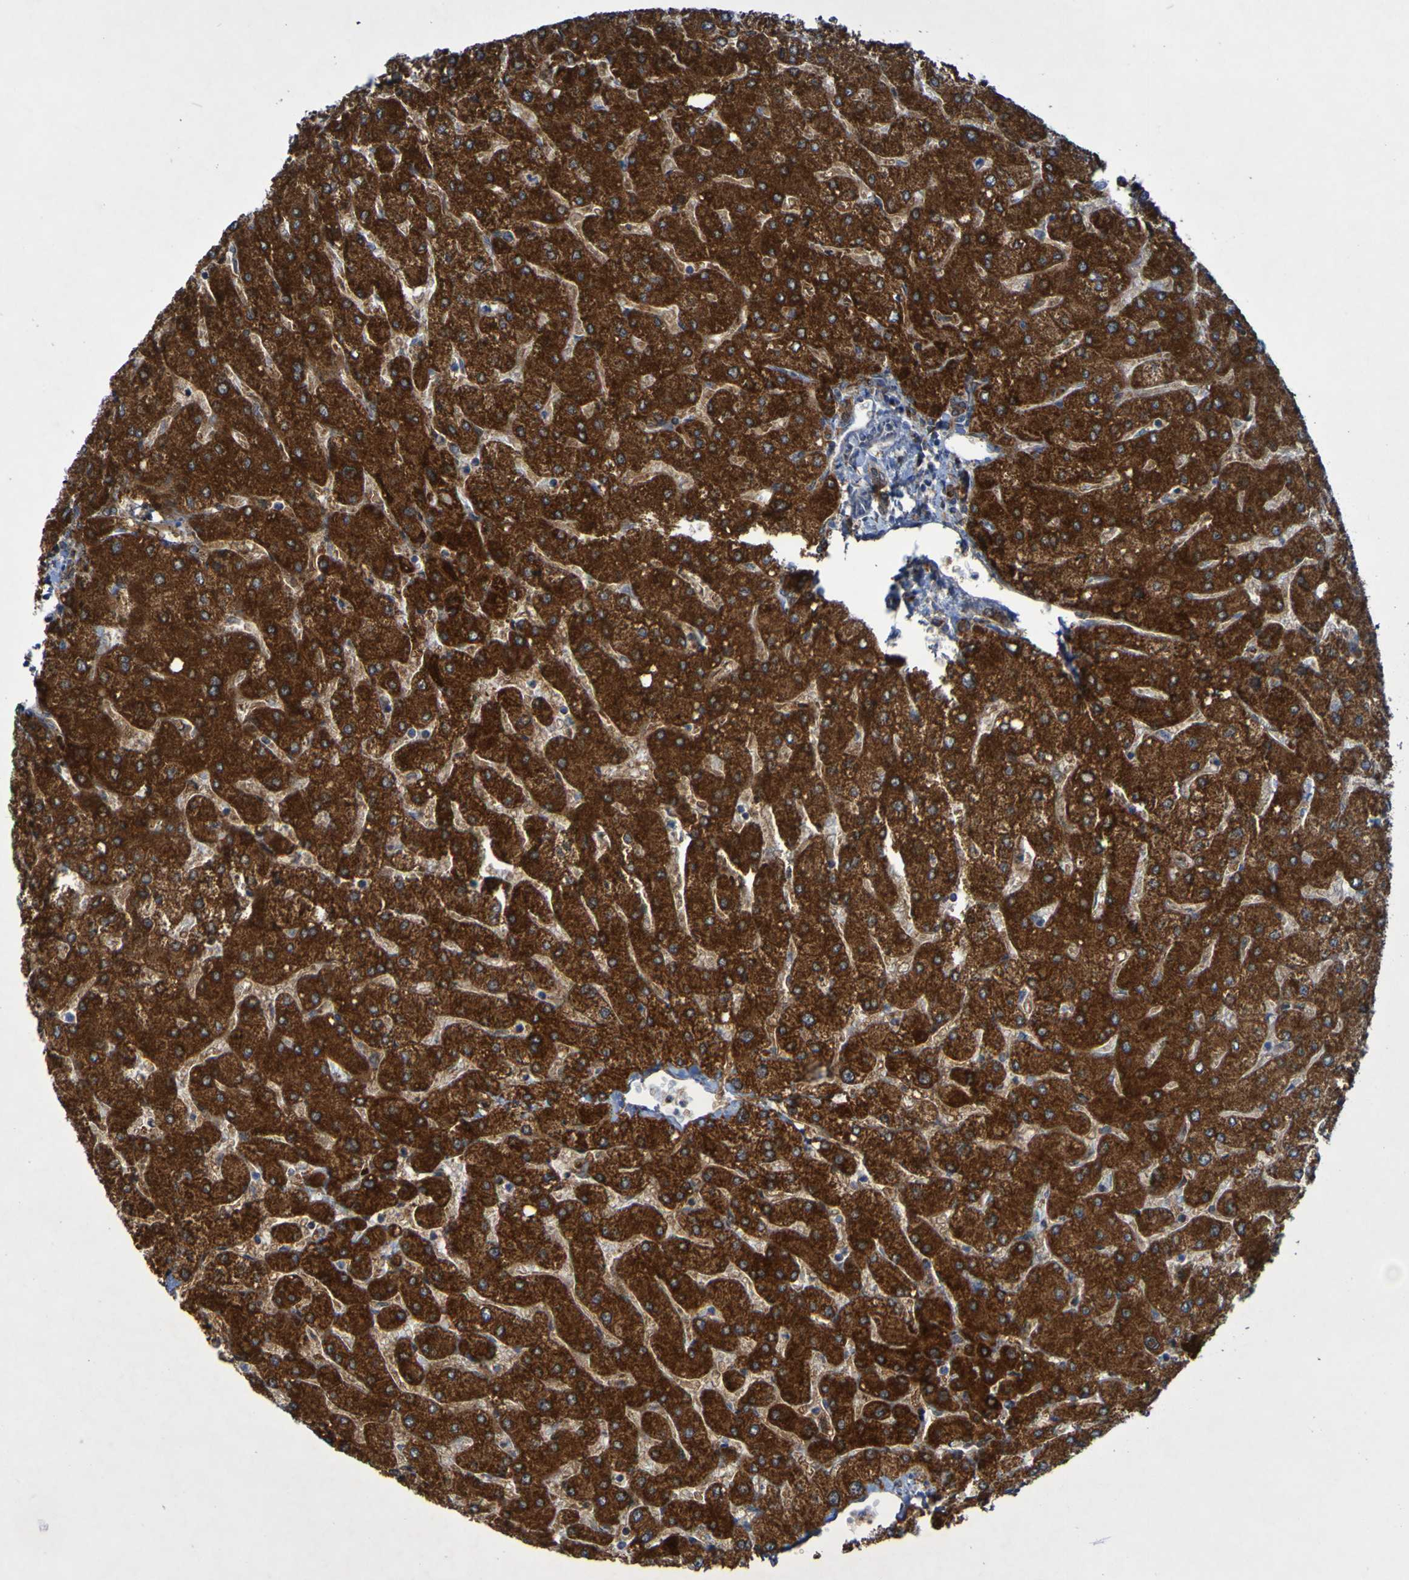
{"staining": {"intensity": "strong", "quantity": ">75%", "location": "cytoplasmic/membranous"}, "tissue": "liver", "cell_type": "Cholangiocytes", "image_type": "normal", "snomed": [{"axis": "morphology", "description": "Normal tissue, NOS"}, {"axis": "topography", "description": "Liver"}], "caption": "Approximately >75% of cholangiocytes in unremarkable human liver demonstrate strong cytoplasmic/membranous protein expression as visualized by brown immunohistochemical staining.", "gene": "CCDC51", "patient": {"sex": "male", "age": 55}}